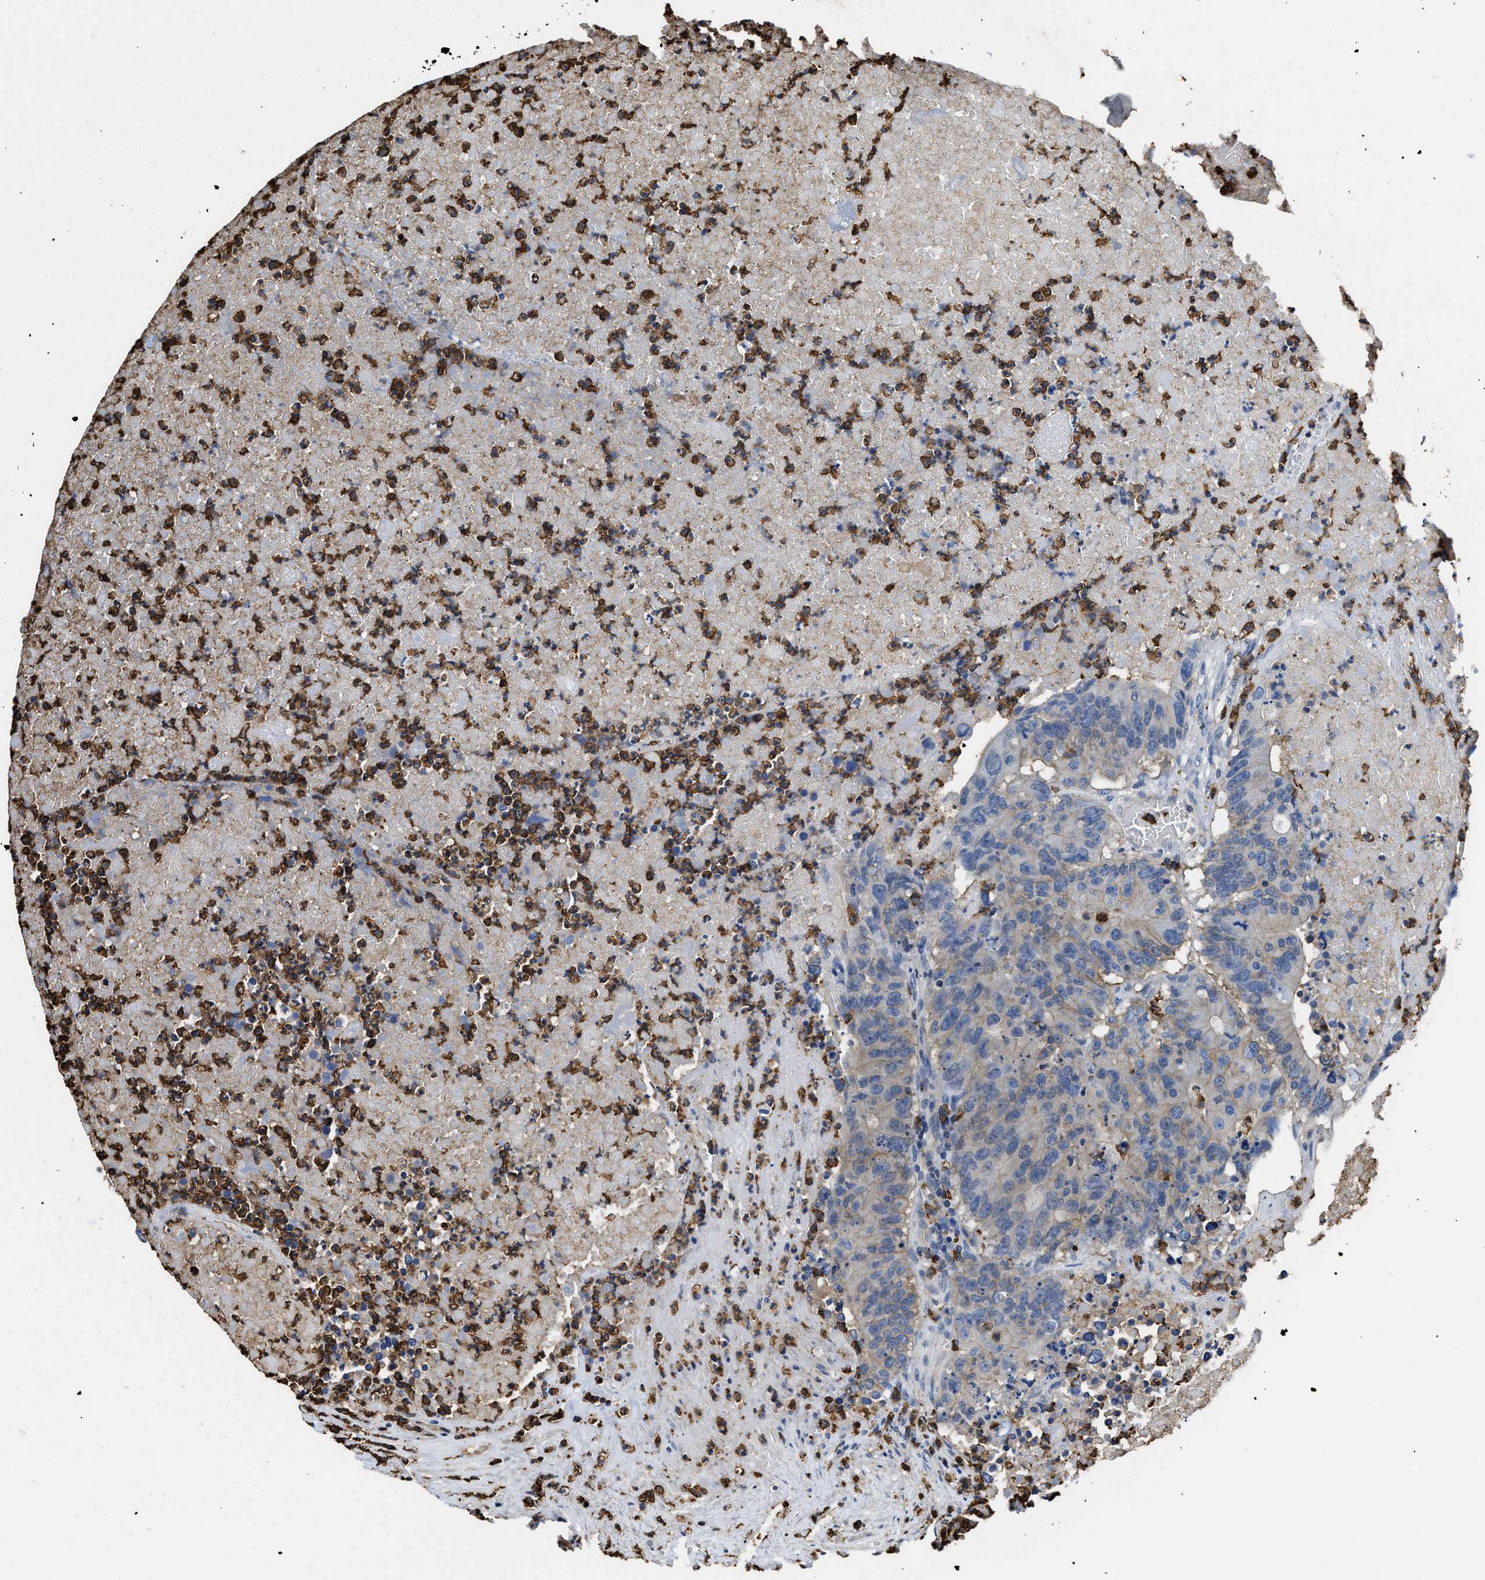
{"staining": {"intensity": "weak", "quantity": "<25%", "location": "cytoplasmic/membranous"}, "tissue": "colorectal cancer", "cell_type": "Tumor cells", "image_type": "cancer", "snomed": [{"axis": "morphology", "description": "Adenocarcinoma, NOS"}, {"axis": "topography", "description": "Colon"}], "caption": "This is an IHC image of adenocarcinoma (colorectal). There is no positivity in tumor cells.", "gene": "TRAF6", "patient": {"sex": "male", "age": 87}}